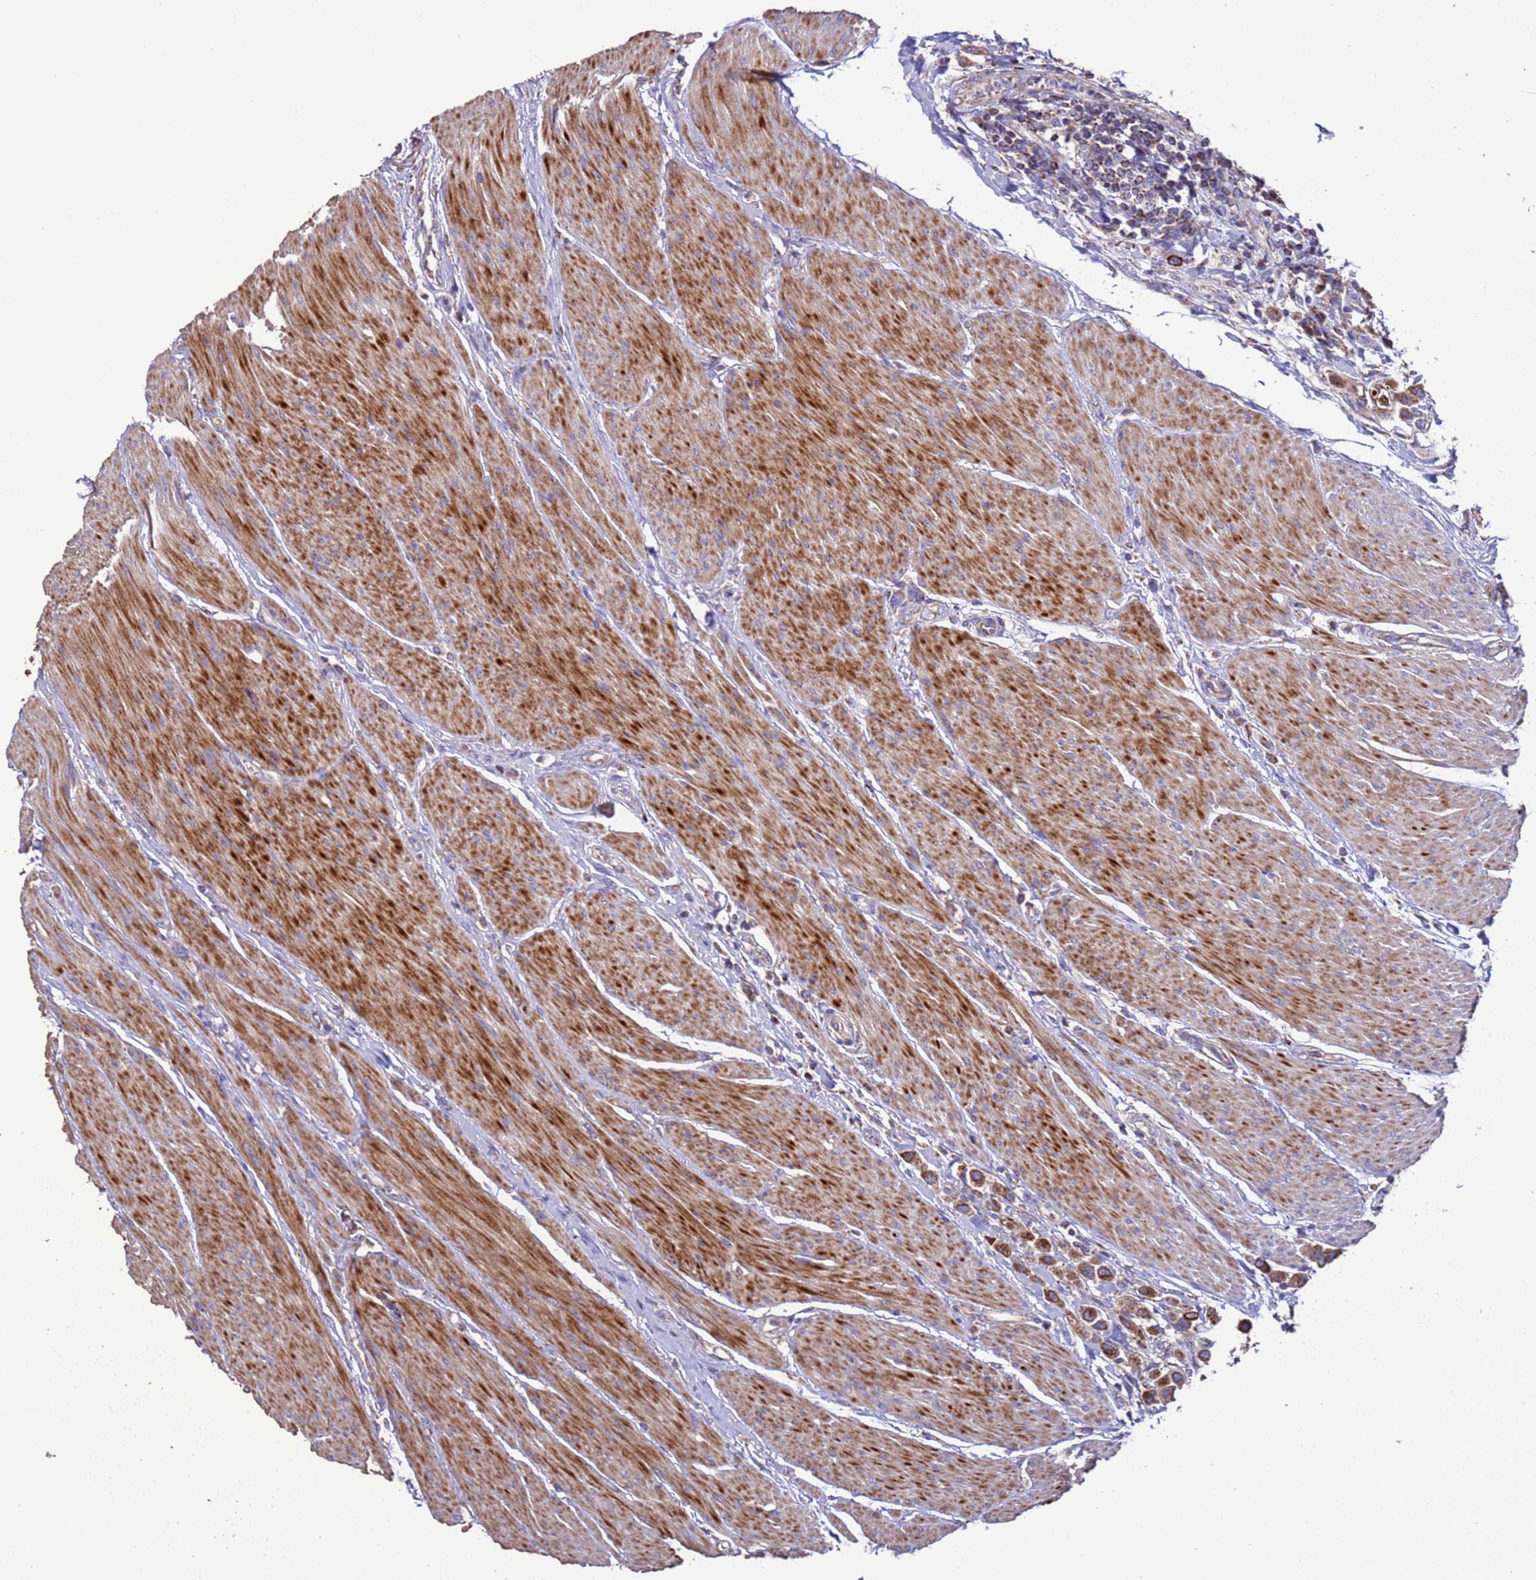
{"staining": {"intensity": "moderate", "quantity": ">75%", "location": "cytoplasmic/membranous"}, "tissue": "urothelial cancer", "cell_type": "Tumor cells", "image_type": "cancer", "snomed": [{"axis": "morphology", "description": "Urothelial carcinoma, High grade"}, {"axis": "topography", "description": "Urinary bladder"}], "caption": "Tumor cells display moderate cytoplasmic/membranous positivity in about >75% of cells in urothelial cancer. Using DAB (3,3'-diaminobenzidine) (brown) and hematoxylin (blue) stains, captured at high magnification using brightfield microscopy.", "gene": "ZNFX1", "patient": {"sex": "male", "age": 50}}